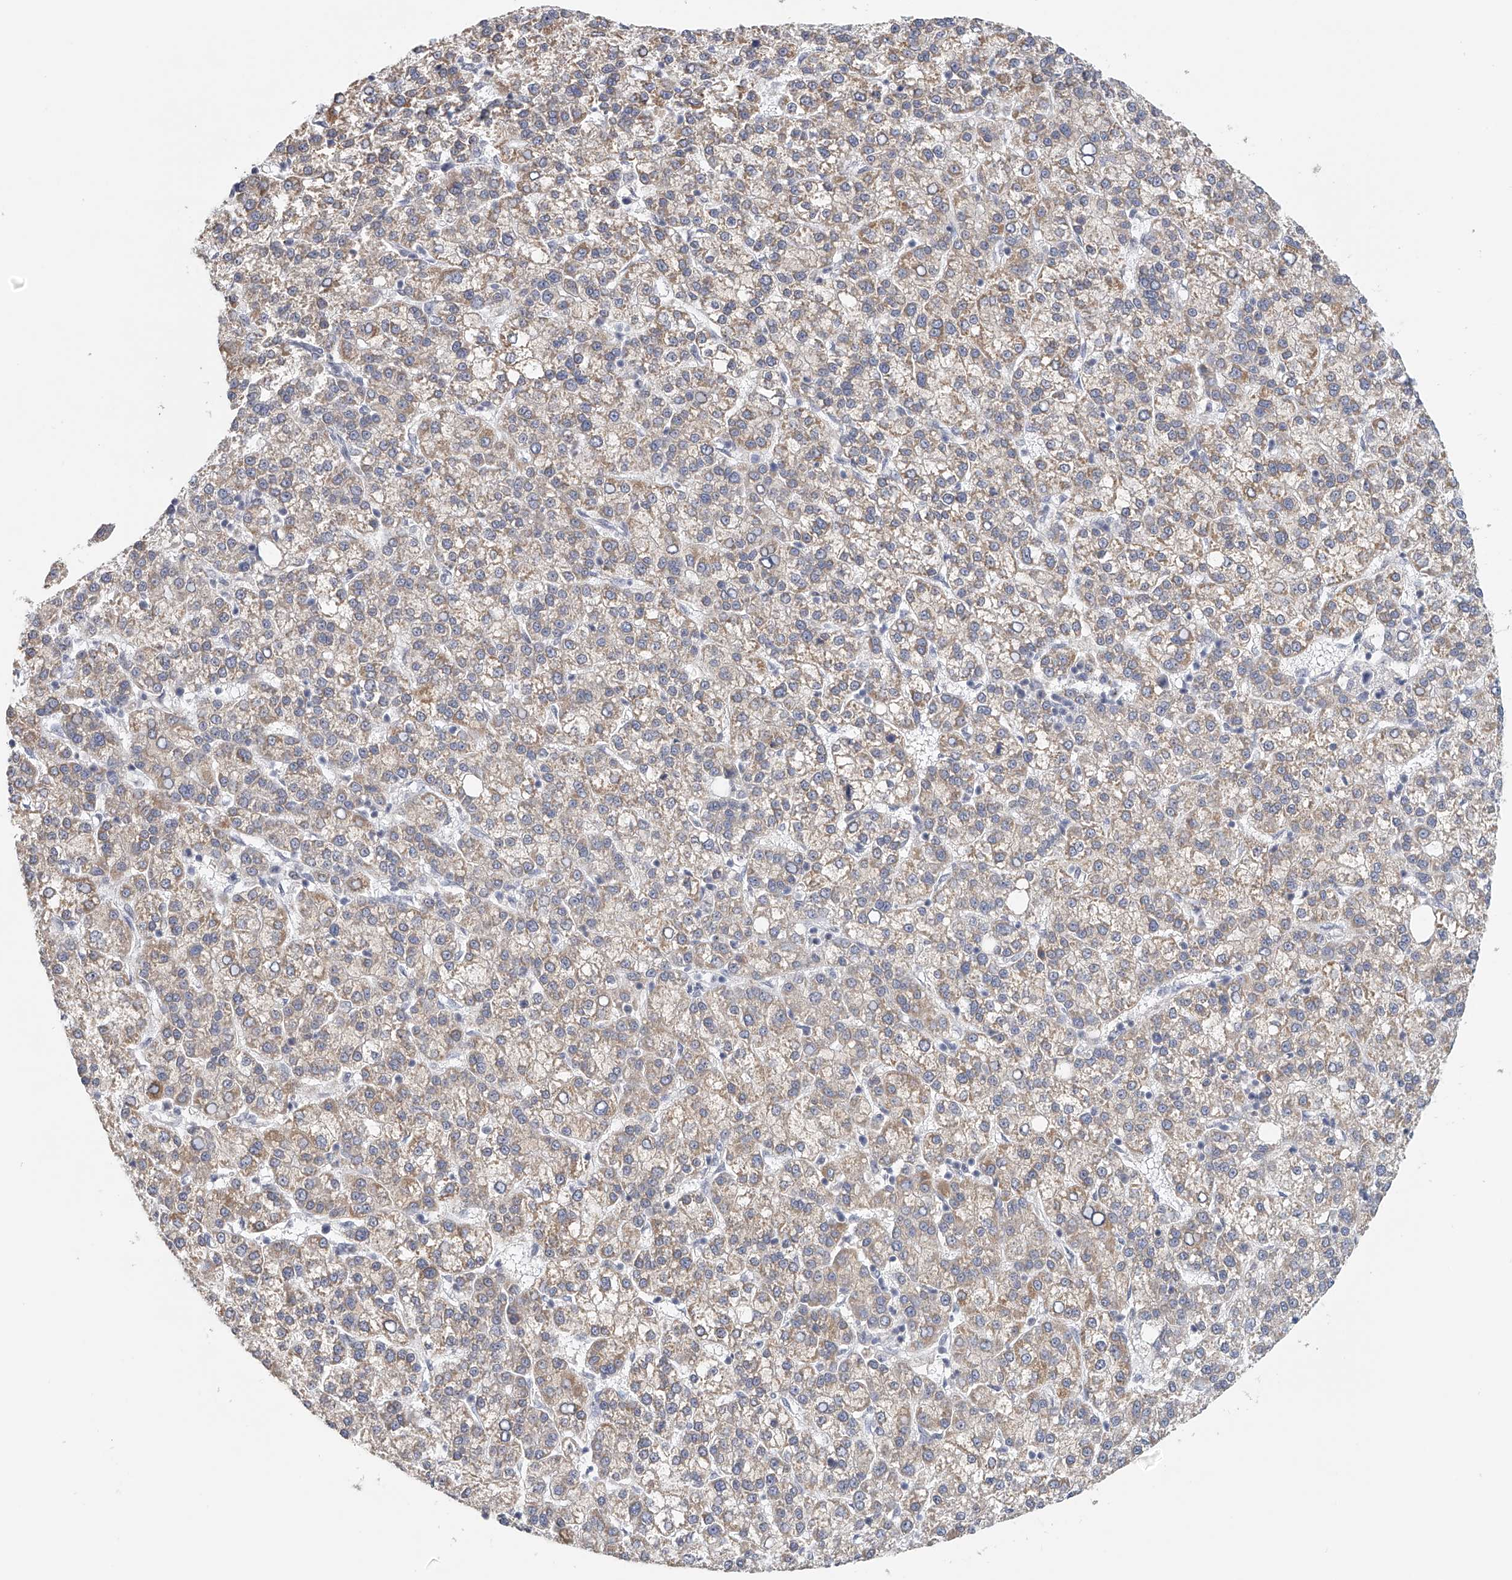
{"staining": {"intensity": "moderate", "quantity": ">75%", "location": "cytoplasmic/membranous"}, "tissue": "liver cancer", "cell_type": "Tumor cells", "image_type": "cancer", "snomed": [{"axis": "morphology", "description": "Carcinoma, Hepatocellular, NOS"}, {"axis": "topography", "description": "Liver"}], "caption": "Human liver cancer stained with a protein marker demonstrates moderate staining in tumor cells.", "gene": "DDX43", "patient": {"sex": "female", "age": 58}}